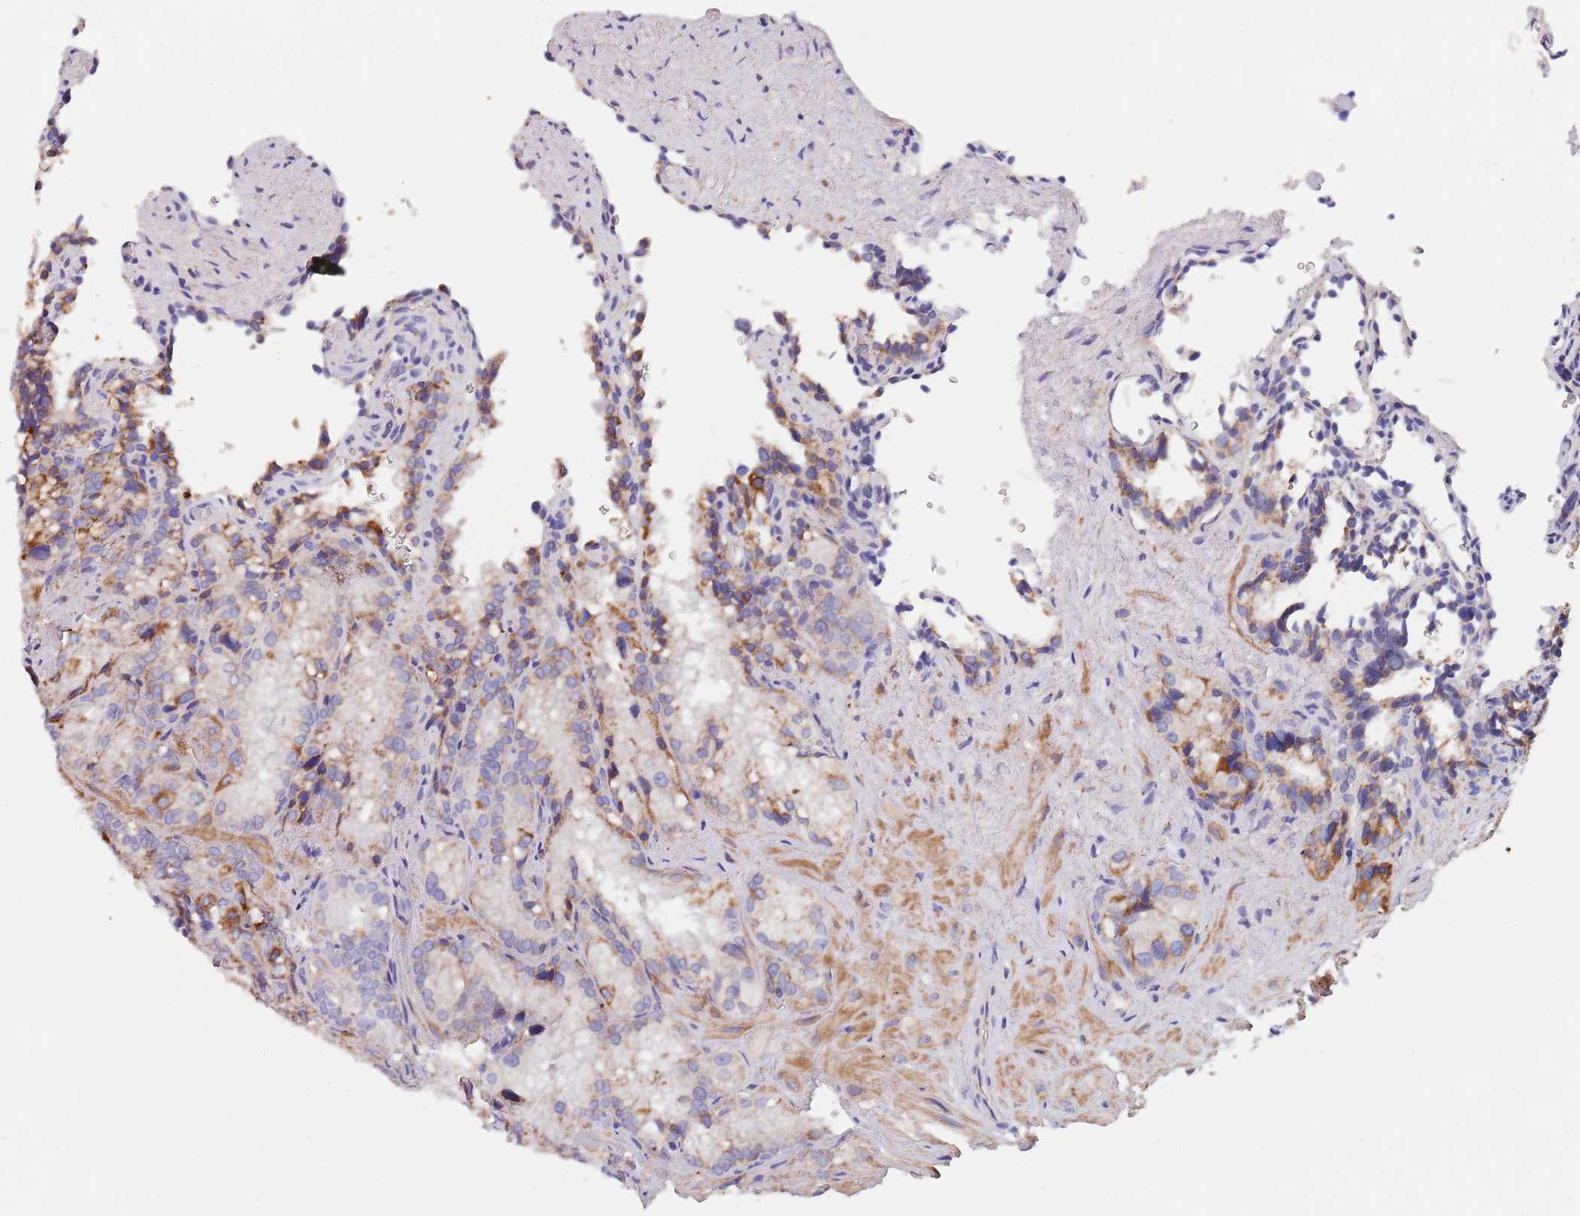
{"staining": {"intensity": "moderate", "quantity": "25%-75%", "location": "cytoplasmic/membranous"}, "tissue": "seminal vesicle", "cell_type": "Glandular cells", "image_type": "normal", "snomed": [{"axis": "morphology", "description": "Normal tissue, NOS"}, {"axis": "topography", "description": "Seminal veicle"}], "caption": "The photomicrograph demonstrates a brown stain indicating the presence of a protein in the cytoplasmic/membranous of glandular cells in seminal vesicle. (DAB (3,3'-diaminobenzidine) IHC, brown staining for protein, blue staining for nuclei).", "gene": "PGP", "patient": {"sex": "male", "age": 62}}